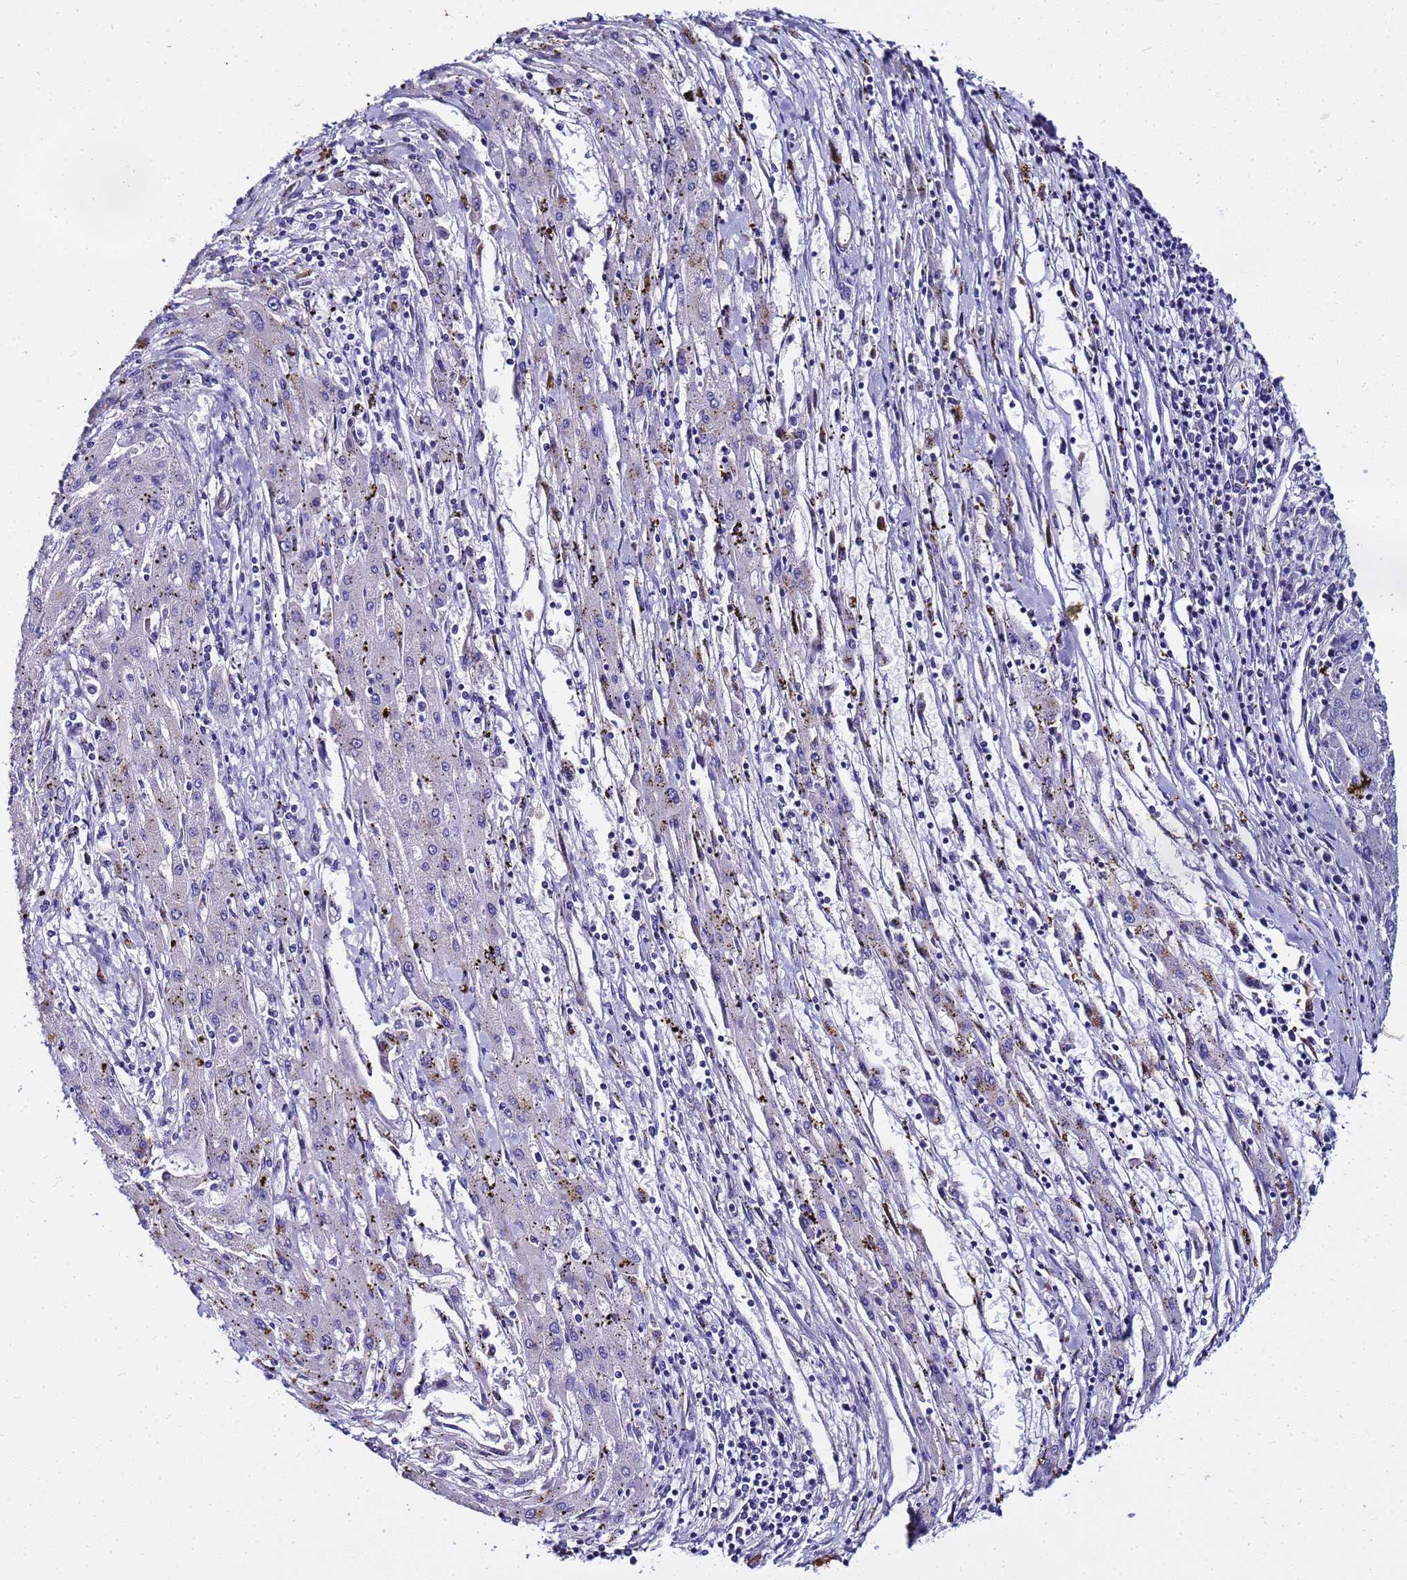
{"staining": {"intensity": "negative", "quantity": "none", "location": "none"}, "tissue": "liver cancer", "cell_type": "Tumor cells", "image_type": "cancer", "snomed": [{"axis": "morphology", "description": "Carcinoma, Hepatocellular, NOS"}, {"axis": "topography", "description": "Liver"}], "caption": "This is an IHC micrograph of human liver cancer. There is no expression in tumor cells.", "gene": "FAM166B", "patient": {"sex": "male", "age": 72}}